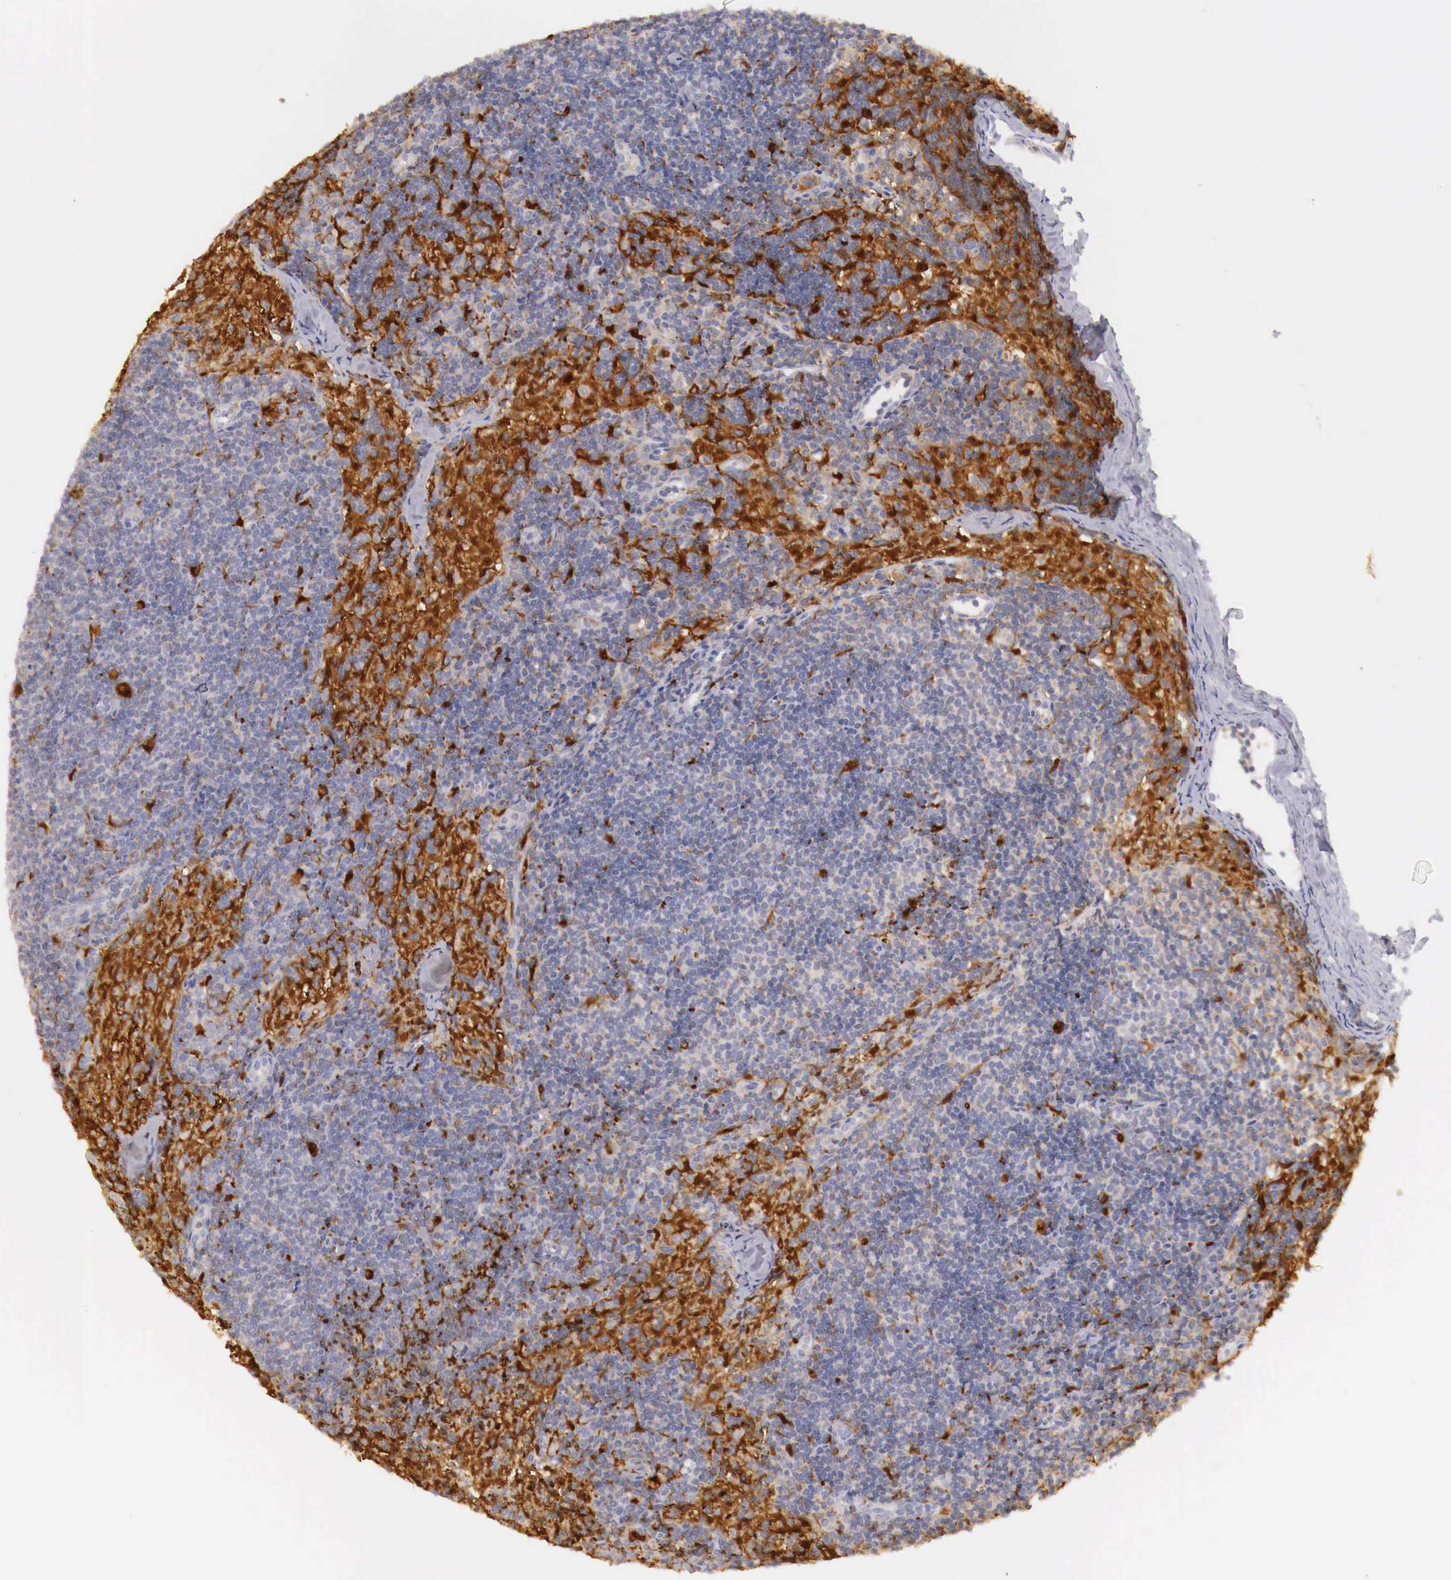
{"staining": {"intensity": "moderate", "quantity": "<25%", "location": "cytoplasmic/membranous"}, "tissue": "lymph node", "cell_type": "Germinal center cells", "image_type": "normal", "snomed": [{"axis": "morphology", "description": "Normal tissue, NOS"}, {"axis": "topography", "description": "Lymph node"}], "caption": "A brown stain highlights moderate cytoplasmic/membranous positivity of a protein in germinal center cells of benign human lymph node.", "gene": "RENBP", "patient": {"sex": "female", "age": 35}}